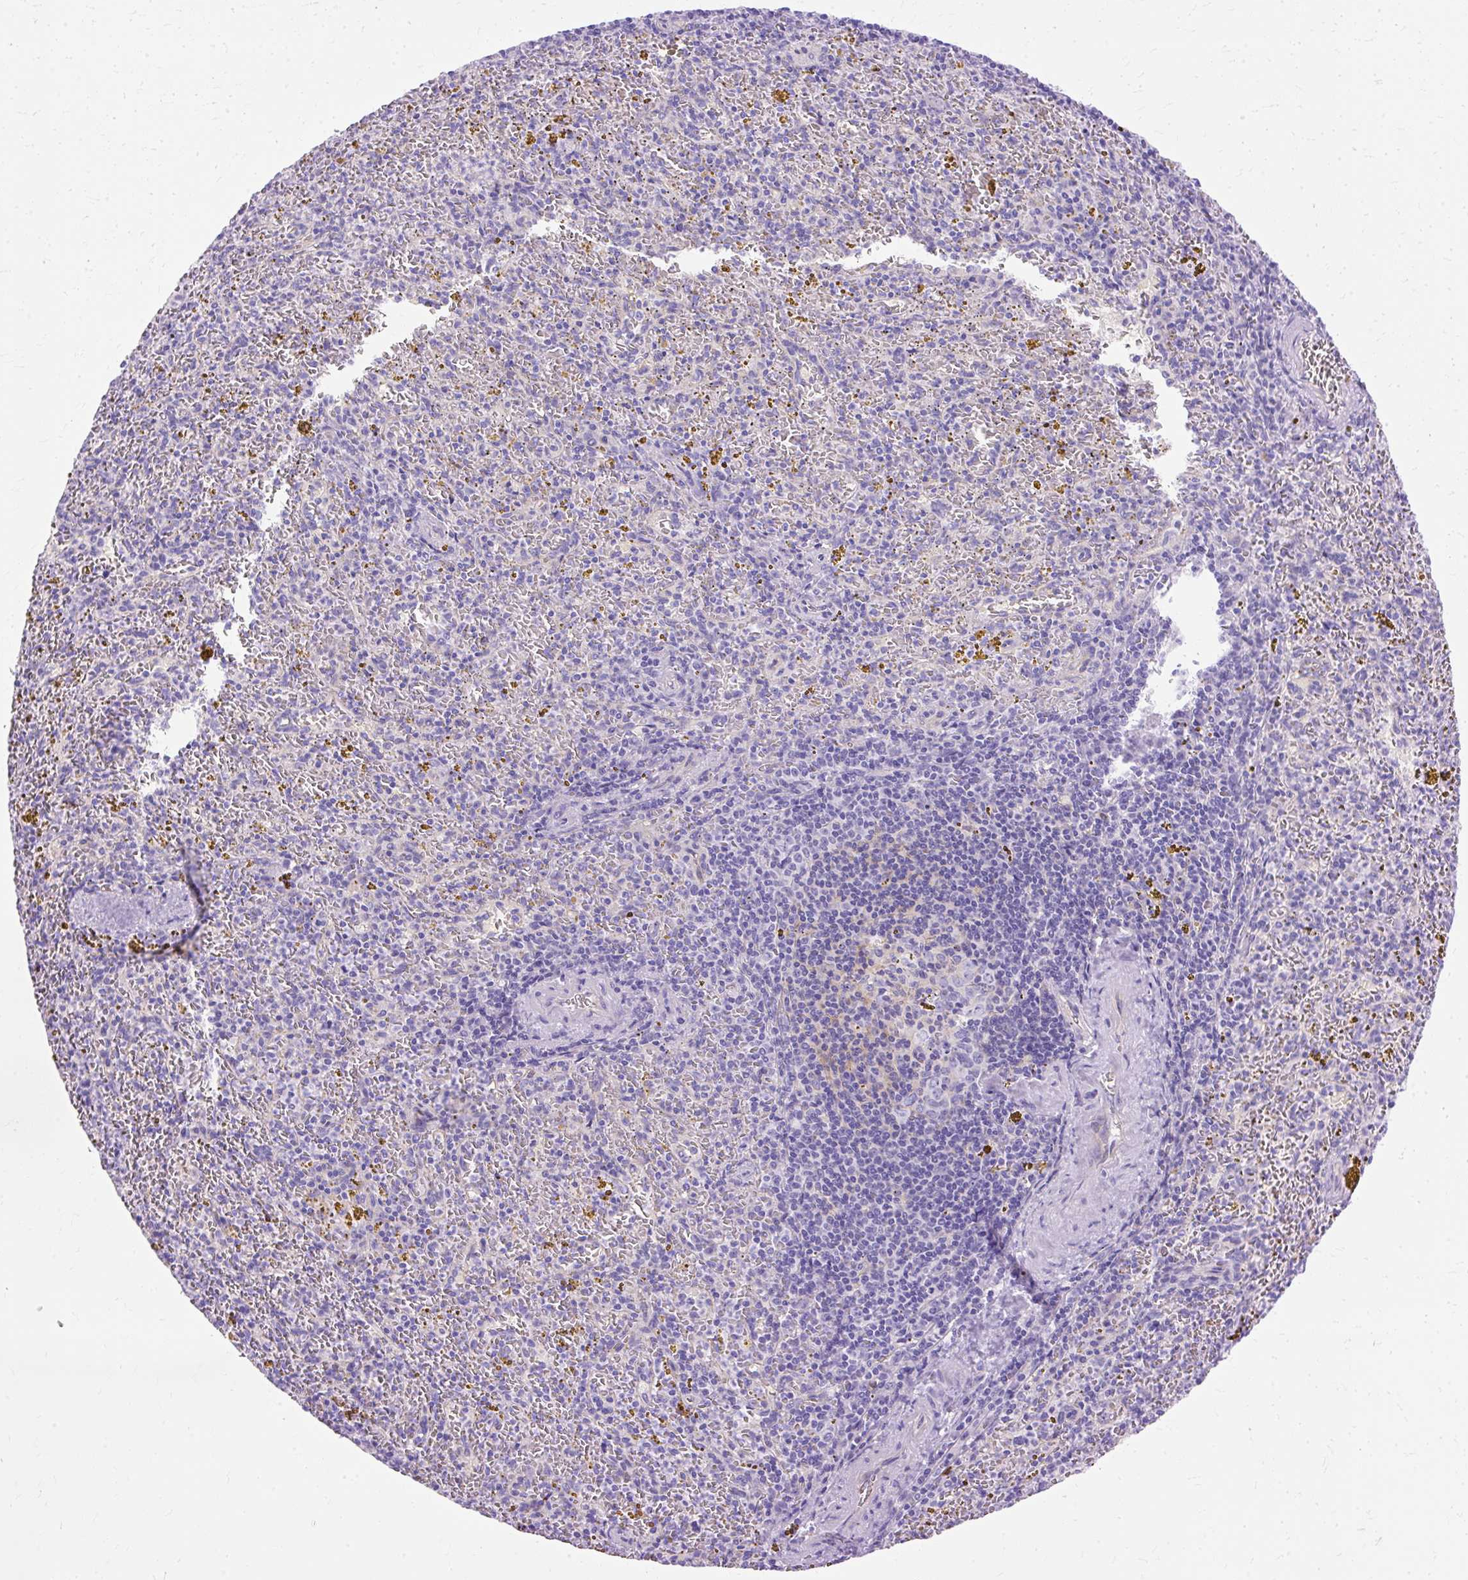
{"staining": {"intensity": "negative", "quantity": "none", "location": "none"}, "tissue": "spleen", "cell_type": "Cells in red pulp", "image_type": "normal", "snomed": [{"axis": "morphology", "description": "Normal tissue, NOS"}, {"axis": "topography", "description": "Spleen"}], "caption": "Protein analysis of unremarkable spleen demonstrates no significant staining in cells in red pulp.", "gene": "MYO6", "patient": {"sex": "male", "age": 57}}